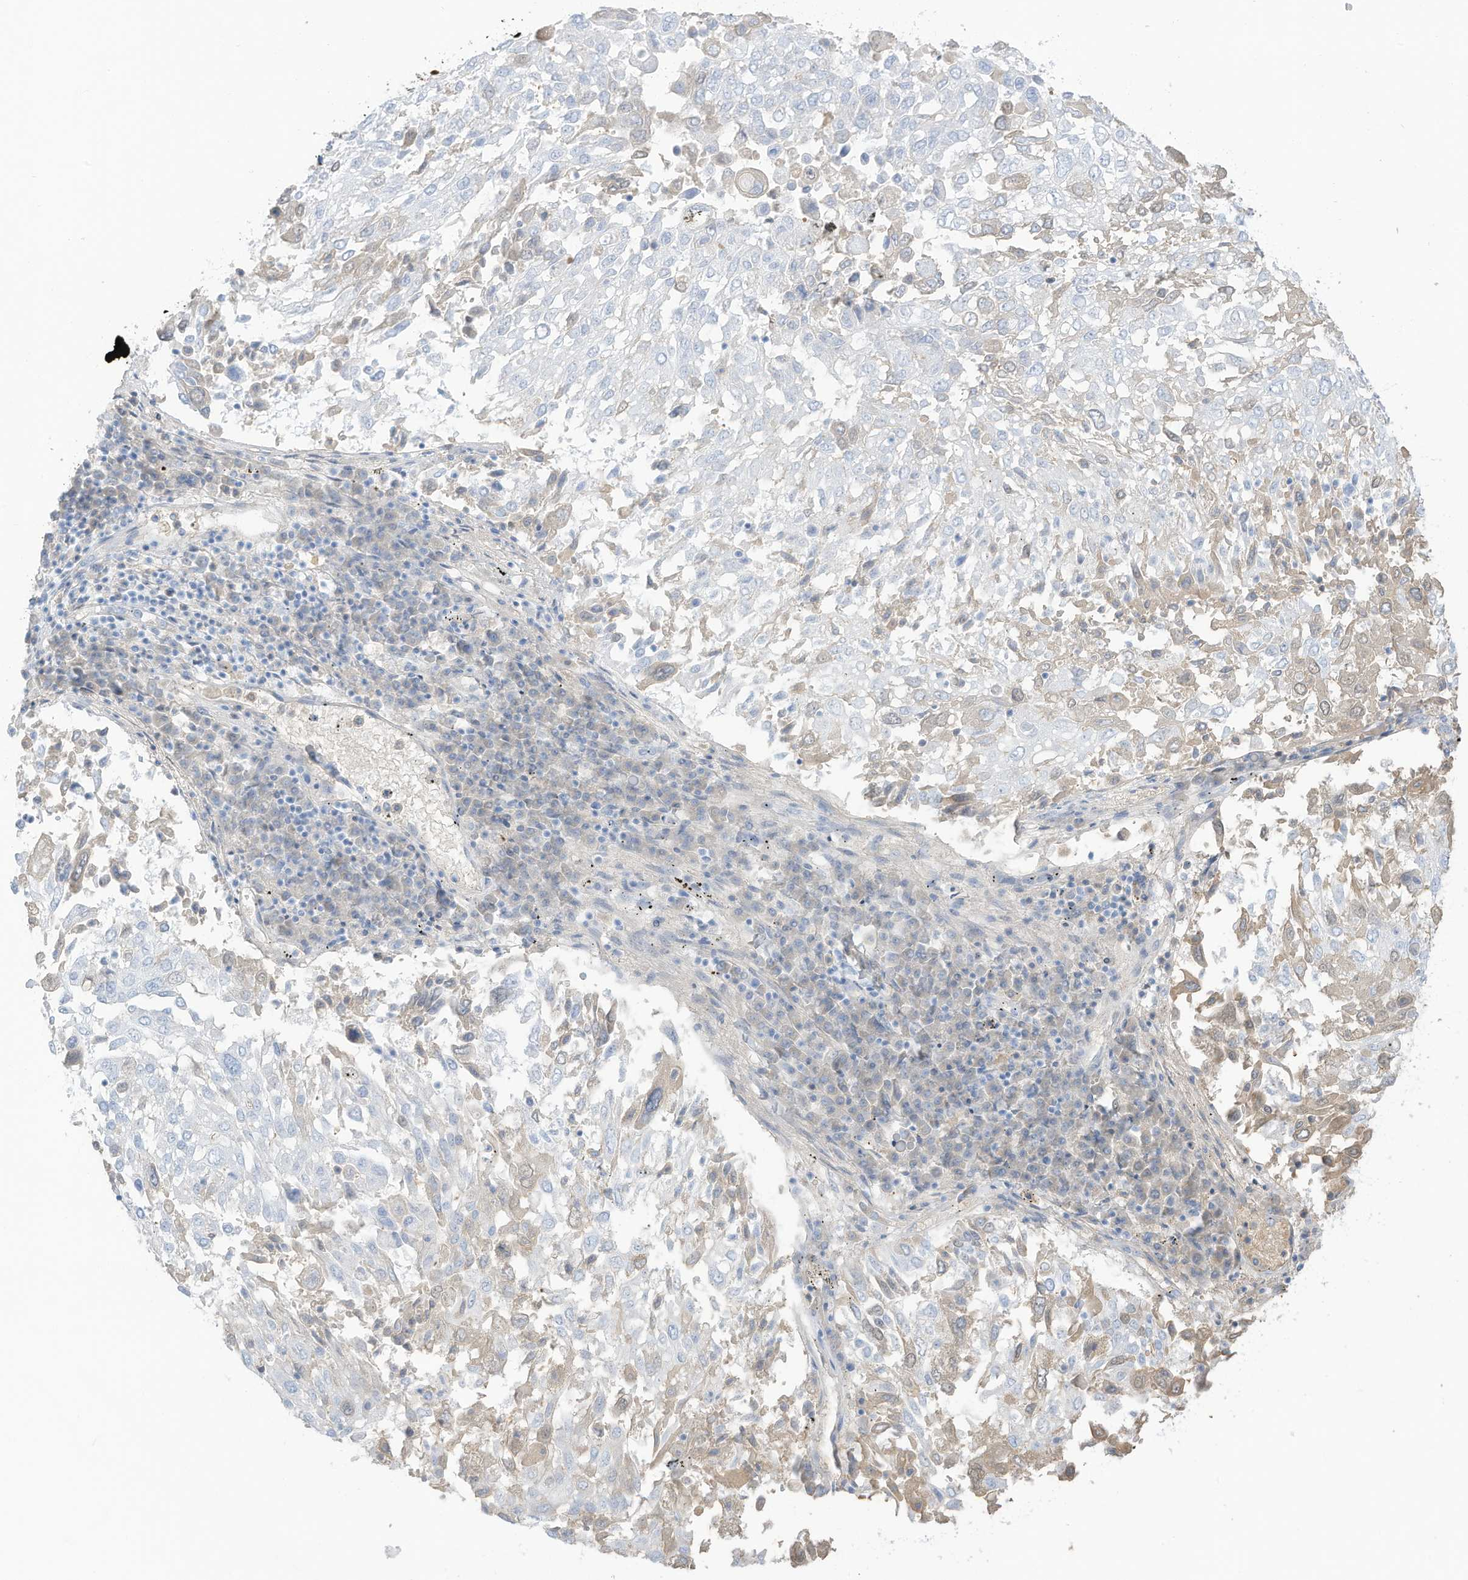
{"staining": {"intensity": "weak", "quantity": "<25%", "location": "cytoplasmic/membranous"}, "tissue": "lung cancer", "cell_type": "Tumor cells", "image_type": "cancer", "snomed": [{"axis": "morphology", "description": "Squamous cell carcinoma, NOS"}, {"axis": "topography", "description": "Lung"}], "caption": "Lung squamous cell carcinoma stained for a protein using immunohistochemistry reveals no positivity tumor cells.", "gene": "HSD17B13", "patient": {"sex": "male", "age": 65}}